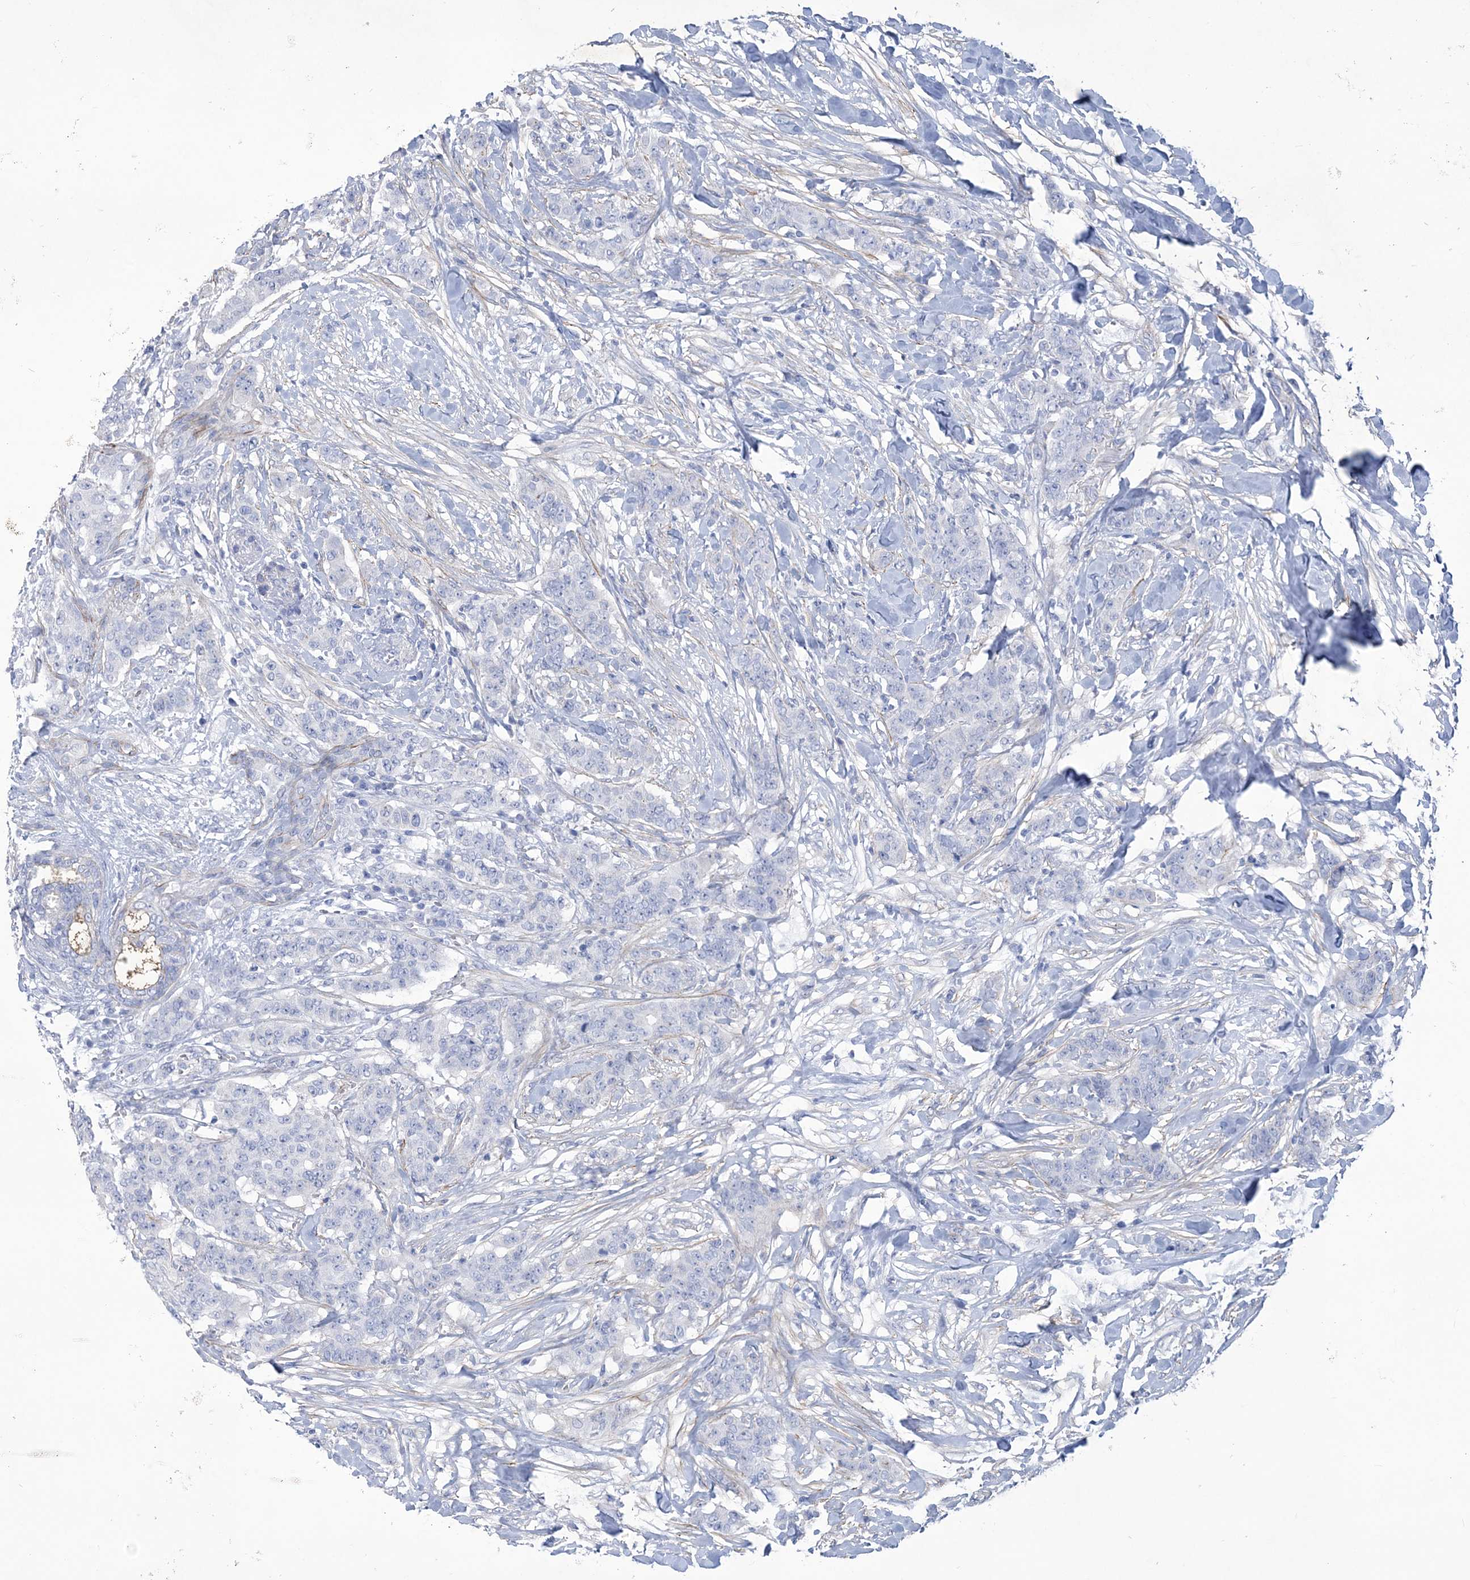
{"staining": {"intensity": "negative", "quantity": "none", "location": "none"}, "tissue": "breast cancer", "cell_type": "Tumor cells", "image_type": "cancer", "snomed": [{"axis": "morphology", "description": "Duct carcinoma"}, {"axis": "topography", "description": "Breast"}], "caption": "A micrograph of human intraductal carcinoma (breast) is negative for staining in tumor cells.", "gene": "WDR74", "patient": {"sex": "female", "age": 40}}